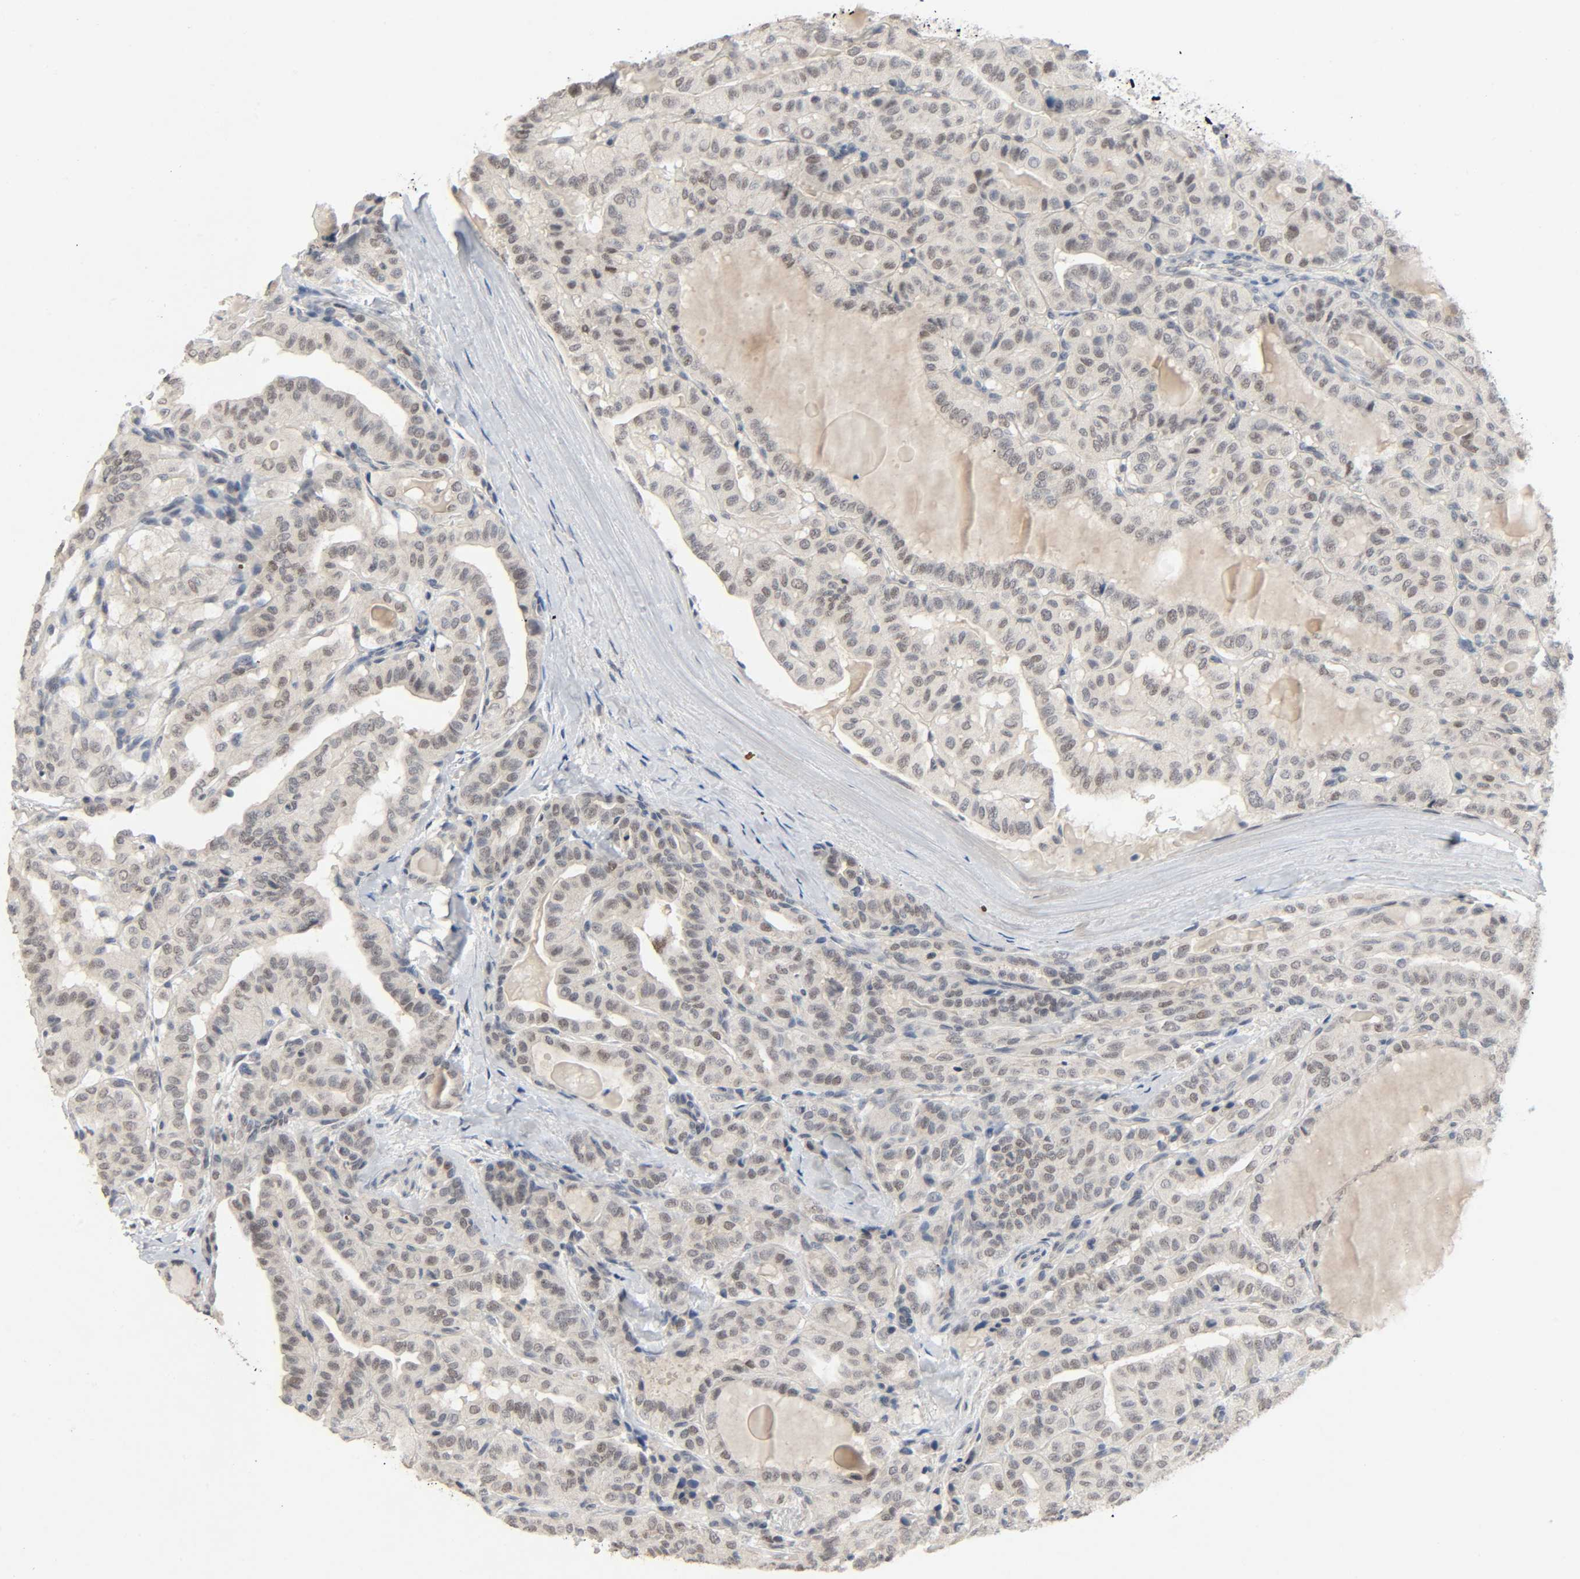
{"staining": {"intensity": "weak", "quantity": "25%-75%", "location": "nuclear"}, "tissue": "thyroid cancer", "cell_type": "Tumor cells", "image_type": "cancer", "snomed": [{"axis": "morphology", "description": "Papillary adenocarcinoma, NOS"}, {"axis": "topography", "description": "Thyroid gland"}], "caption": "Brown immunohistochemical staining in human thyroid cancer reveals weak nuclear expression in about 25%-75% of tumor cells. Using DAB (brown) and hematoxylin (blue) stains, captured at high magnification using brightfield microscopy.", "gene": "MAPKAPK5", "patient": {"sex": "male", "age": 77}}